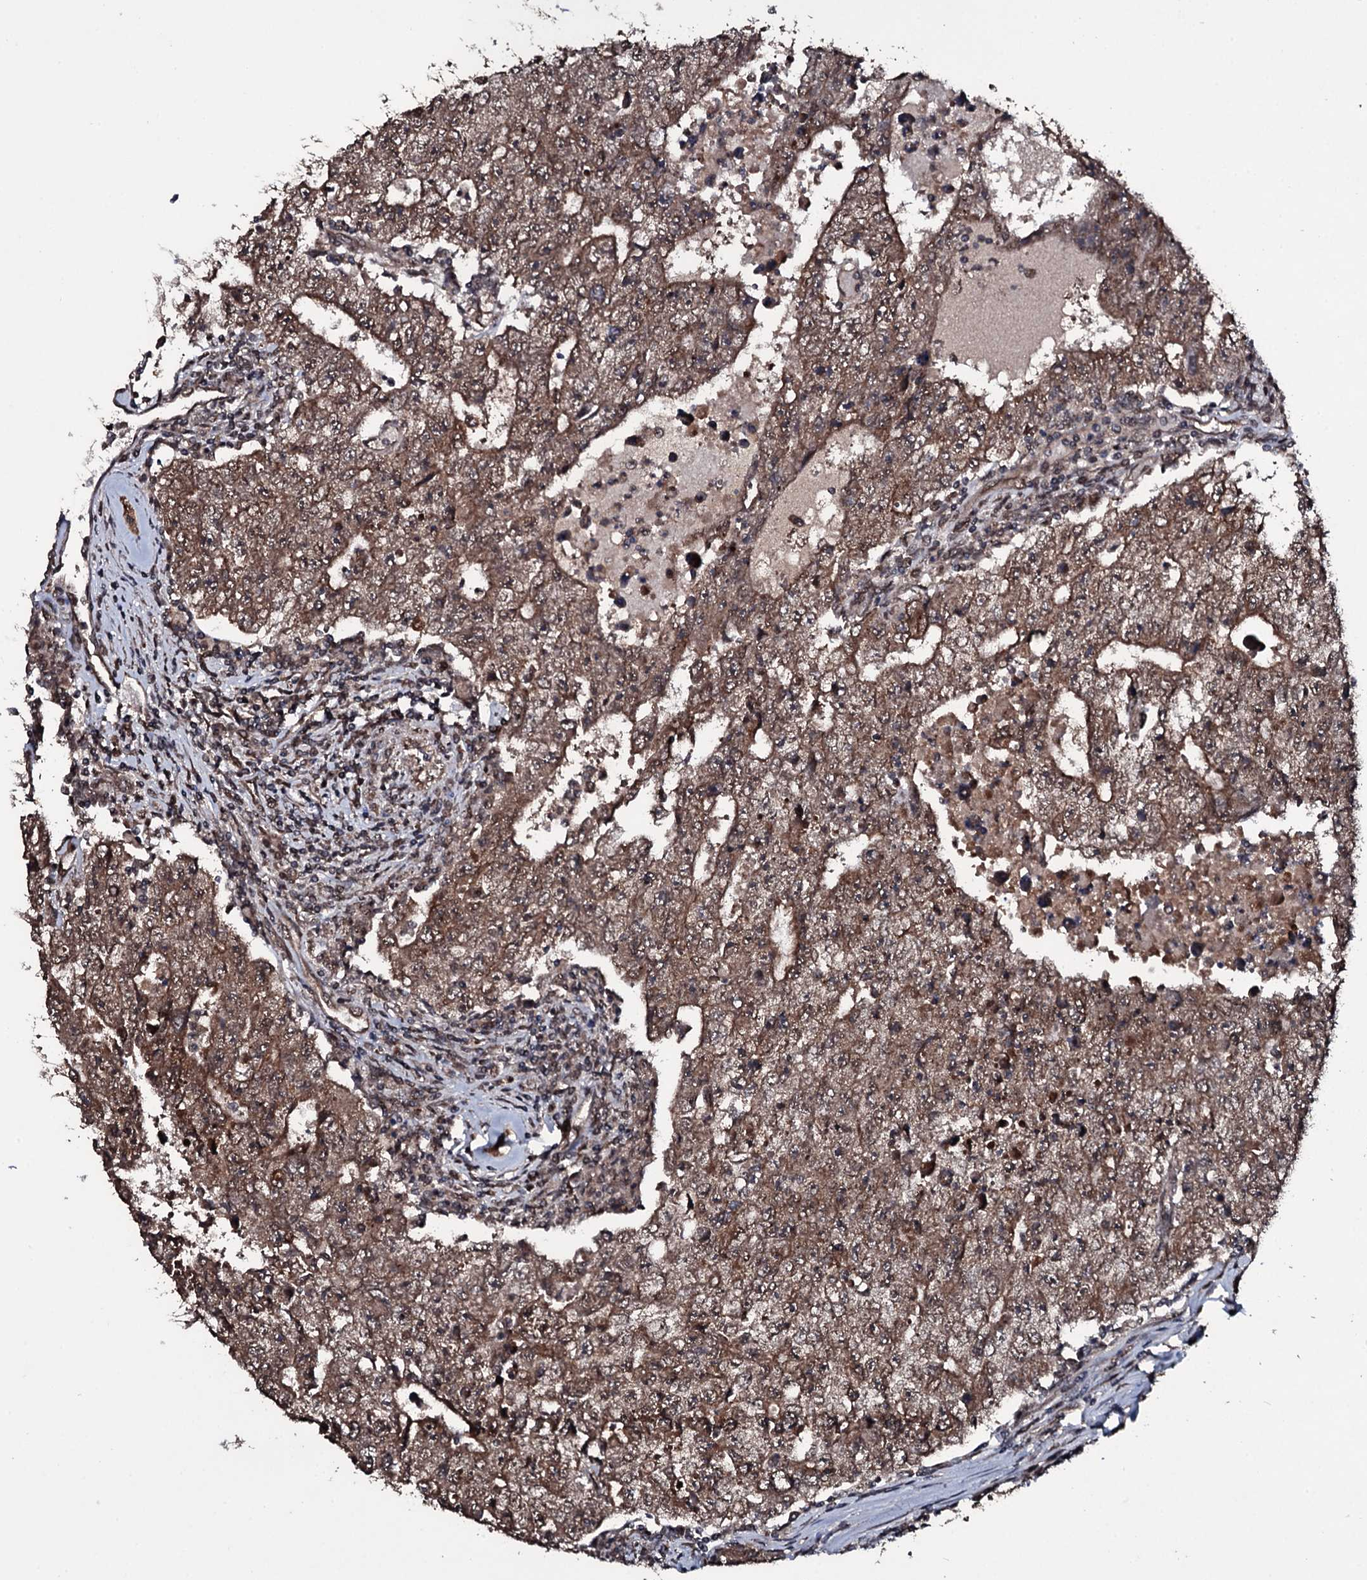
{"staining": {"intensity": "moderate", "quantity": ">75%", "location": "cytoplasmic/membranous,nuclear"}, "tissue": "testis cancer", "cell_type": "Tumor cells", "image_type": "cancer", "snomed": [{"axis": "morphology", "description": "Carcinoma, Embryonal, NOS"}, {"axis": "topography", "description": "Testis"}], "caption": "Testis embryonal carcinoma stained with DAB (3,3'-diaminobenzidine) immunohistochemistry (IHC) reveals medium levels of moderate cytoplasmic/membranous and nuclear expression in approximately >75% of tumor cells.", "gene": "MRPS31", "patient": {"sex": "male", "age": 17}}